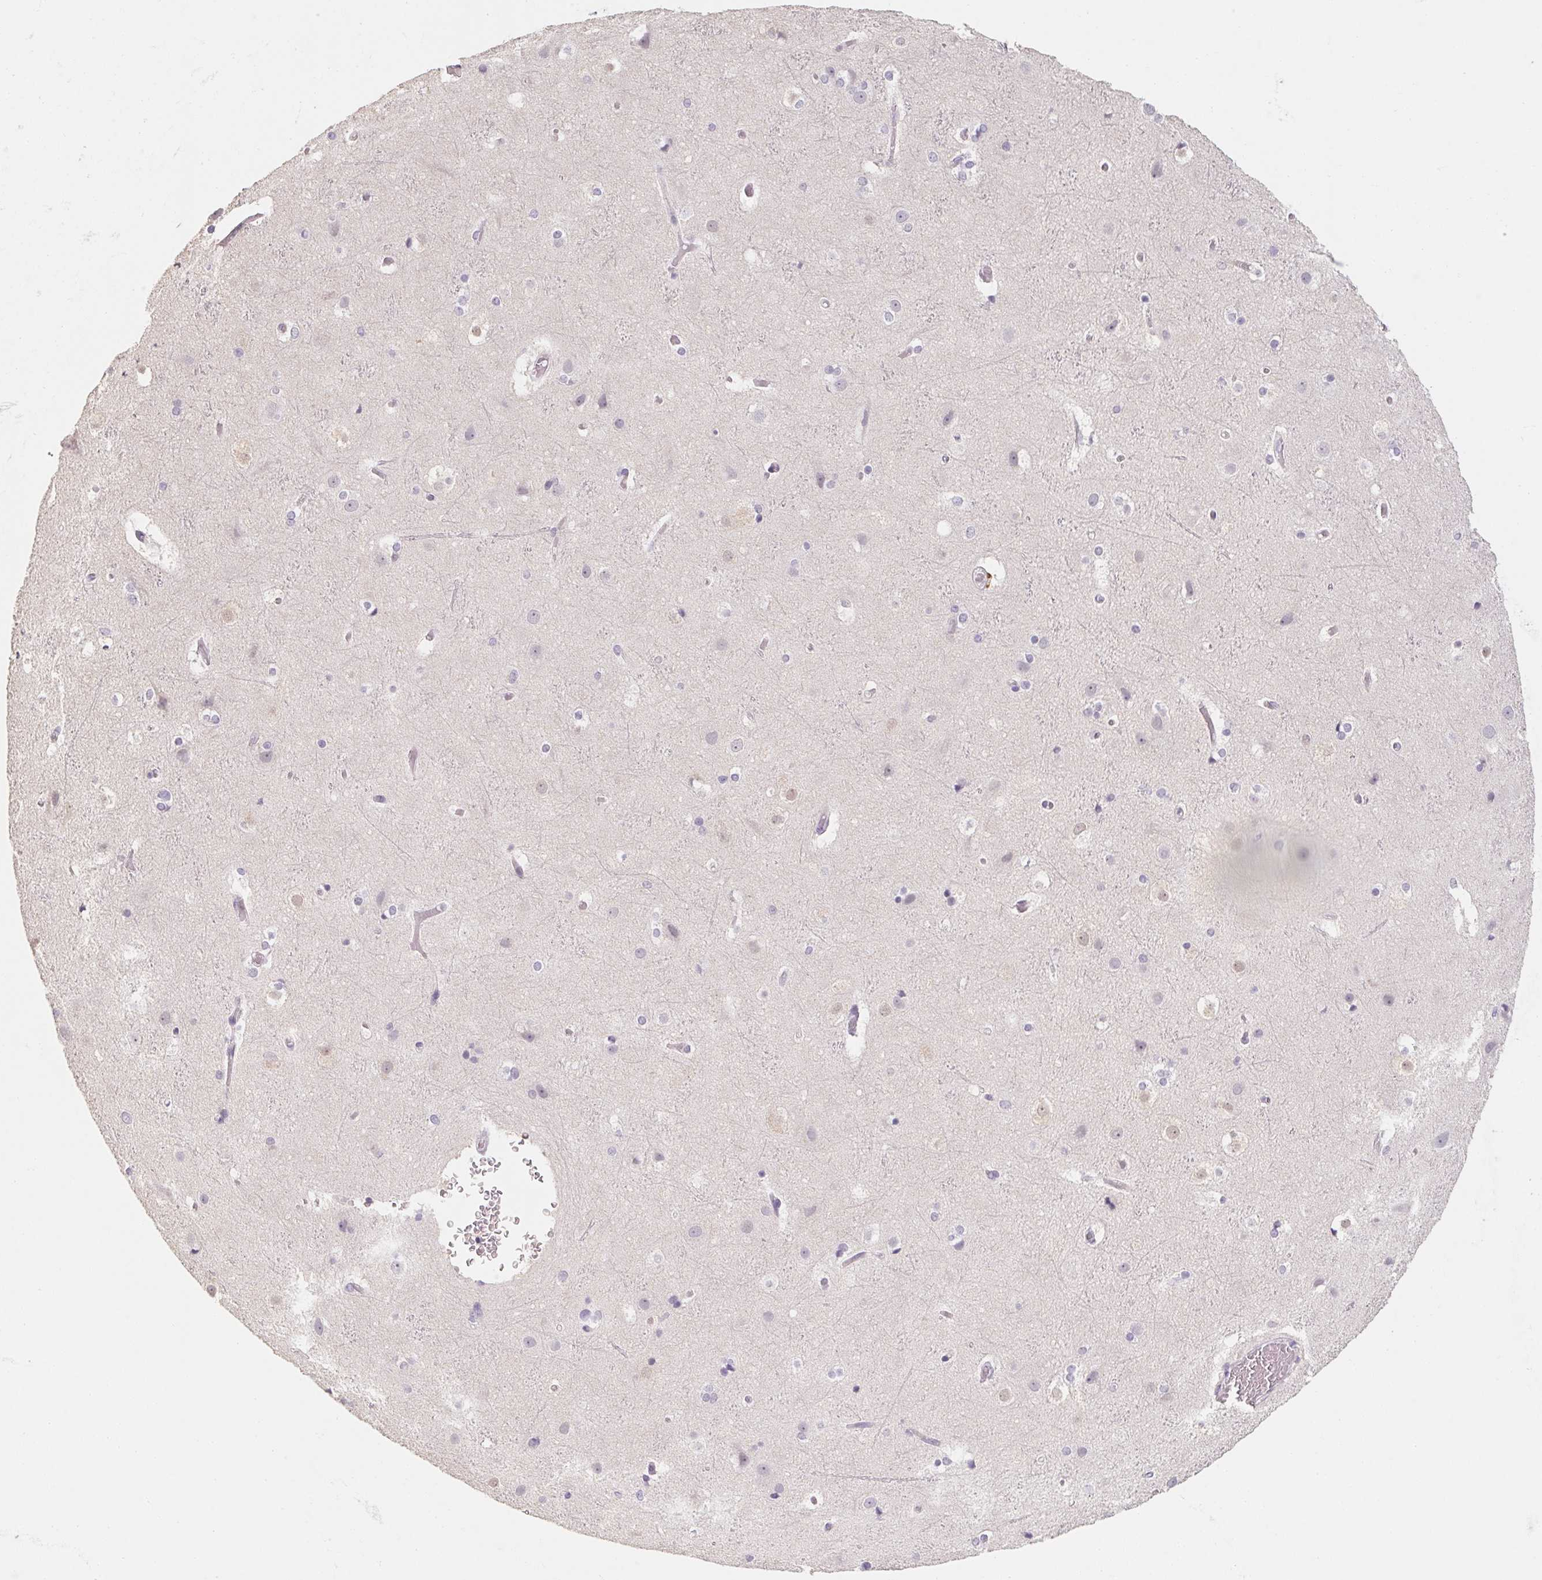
{"staining": {"intensity": "negative", "quantity": "none", "location": "none"}, "tissue": "cerebral cortex", "cell_type": "Endothelial cells", "image_type": "normal", "snomed": [{"axis": "morphology", "description": "Normal tissue, NOS"}, {"axis": "topography", "description": "Cerebral cortex"}], "caption": "A micrograph of cerebral cortex stained for a protein displays no brown staining in endothelial cells.", "gene": "CAPZA3", "patient": {"sex": "female", "age": 52}}